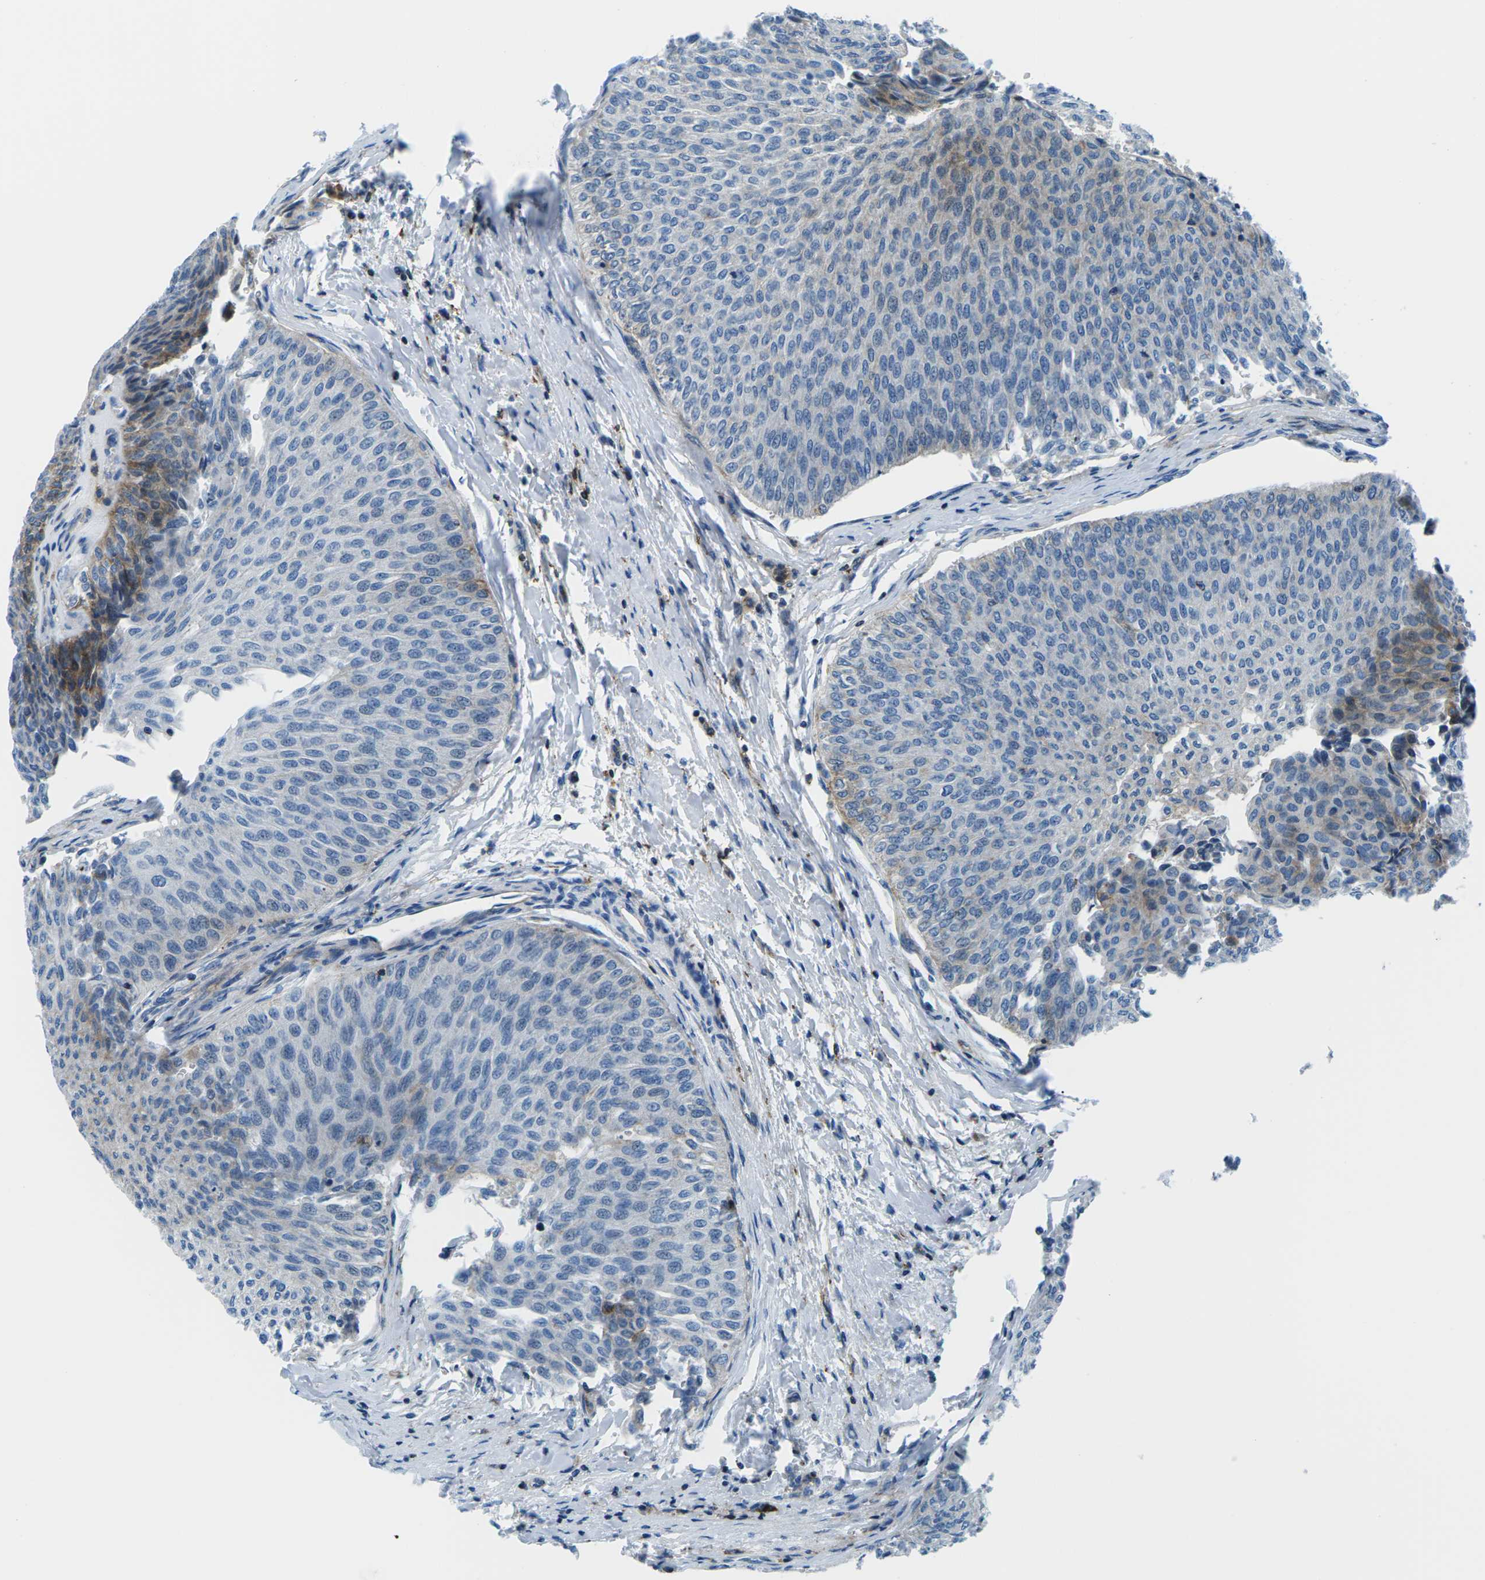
{"staining": {"intensity": "negative", "quantity": "none", "location": "none"}, "tissue": "urothelial cancer", "cell_type": "Tumor cells", "image_type": "cancer", "snomed": [{"axis": "morphology", "description": "Urothelial carcinoma, Low grade"}, {"axis": "topography", "description": "Urinary bladder"}], "caption": "DAB (3,3'-diaminobenzidine) immunohistochemical staining of human urothelial cancer shows no significant positivity in tumor cells.", "gene": "SOCS4", "patient": {"sex": "male", "age": 78}}